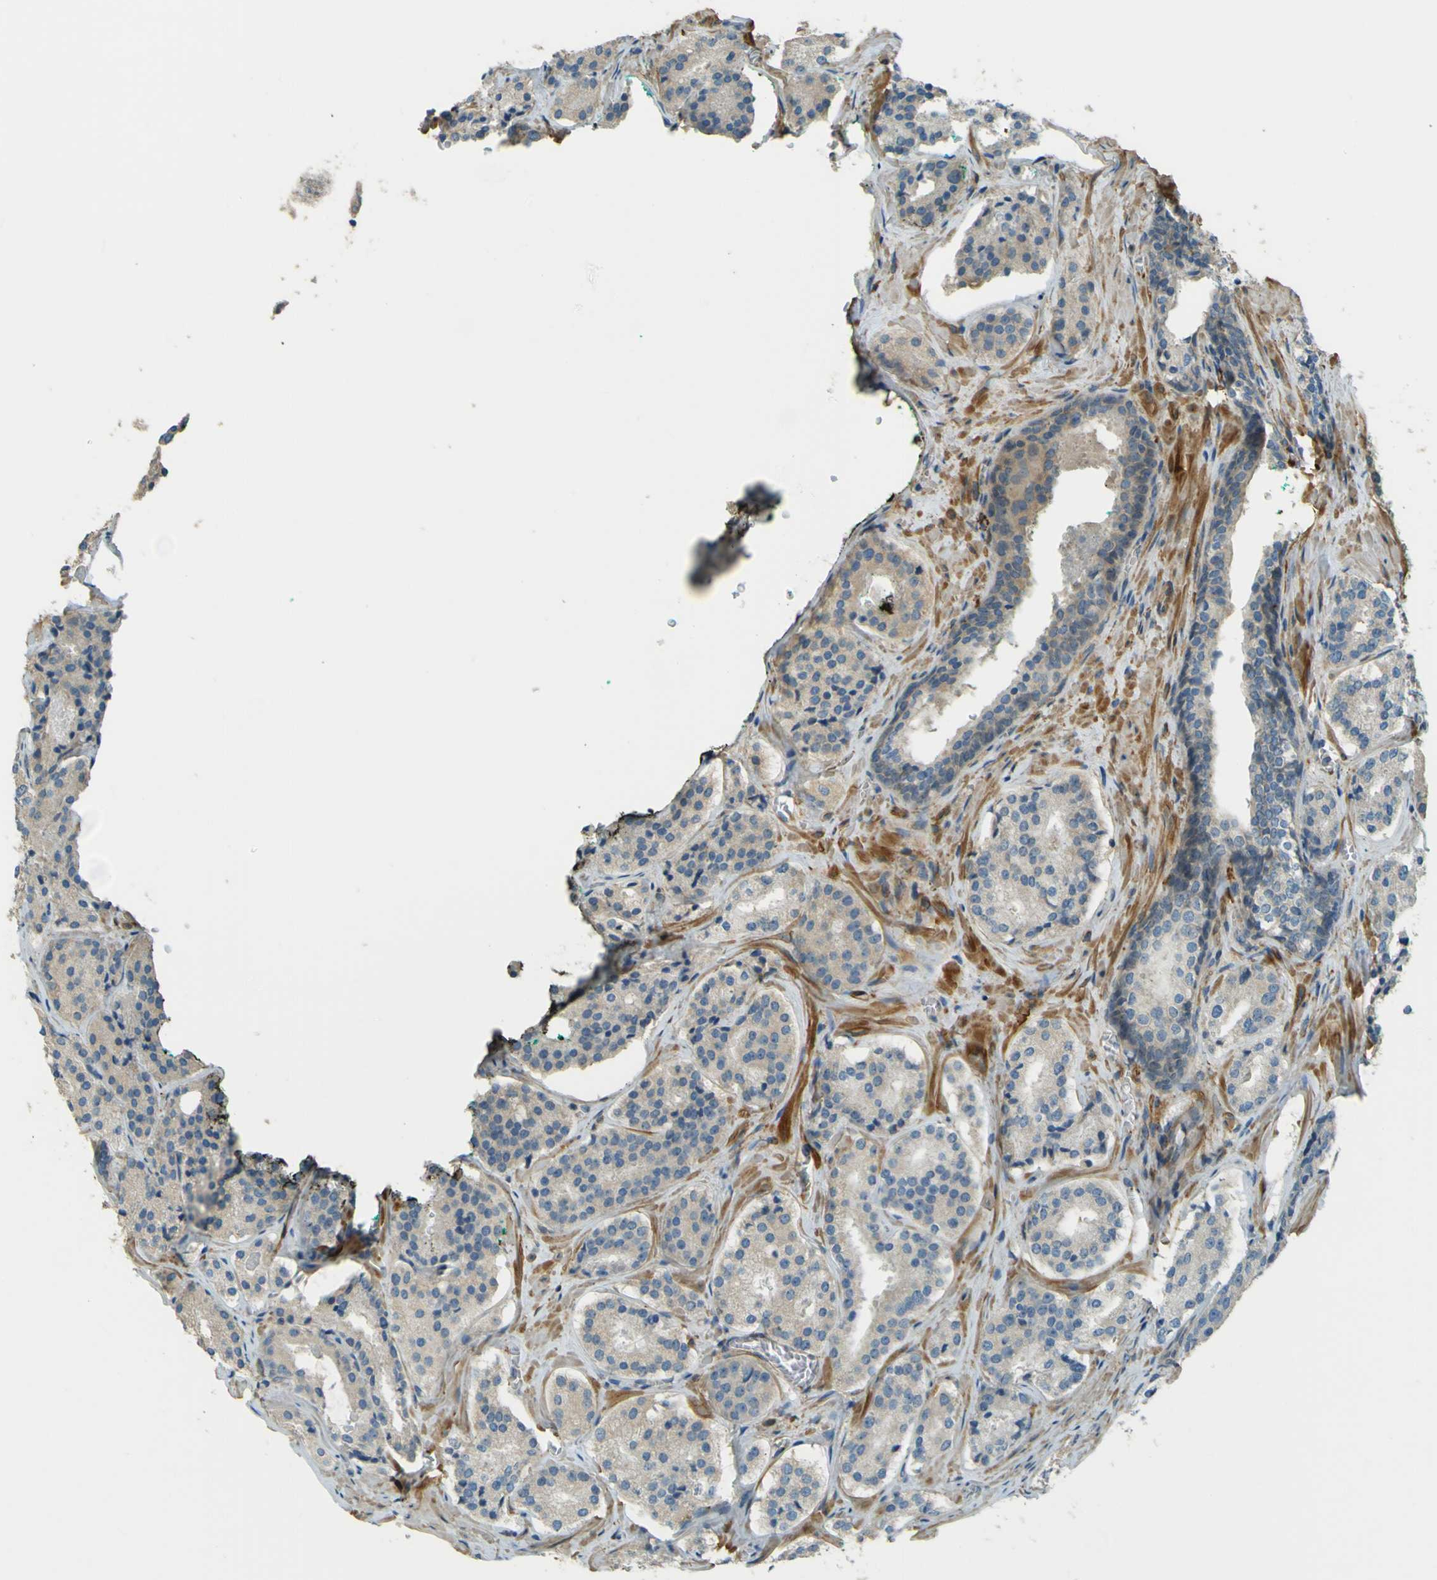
{"staining": {"intensity": "negative", "quantity": "none", "location": "none"}, "tissue": "prostate cancer", "cell_type": "Tumor cells", "image_type": "cancer", "snomed": [{"axis": "morphology", "description": "Adenocarcinoma, High grade"}, {"axis": "topography", "description": "Prostate"}], "caption": "A photomicrograph of human prostate cancer is negative for staining in tumor cells.", "gene": "NEXN", "patient": {"sex": "male", "age": 60}}